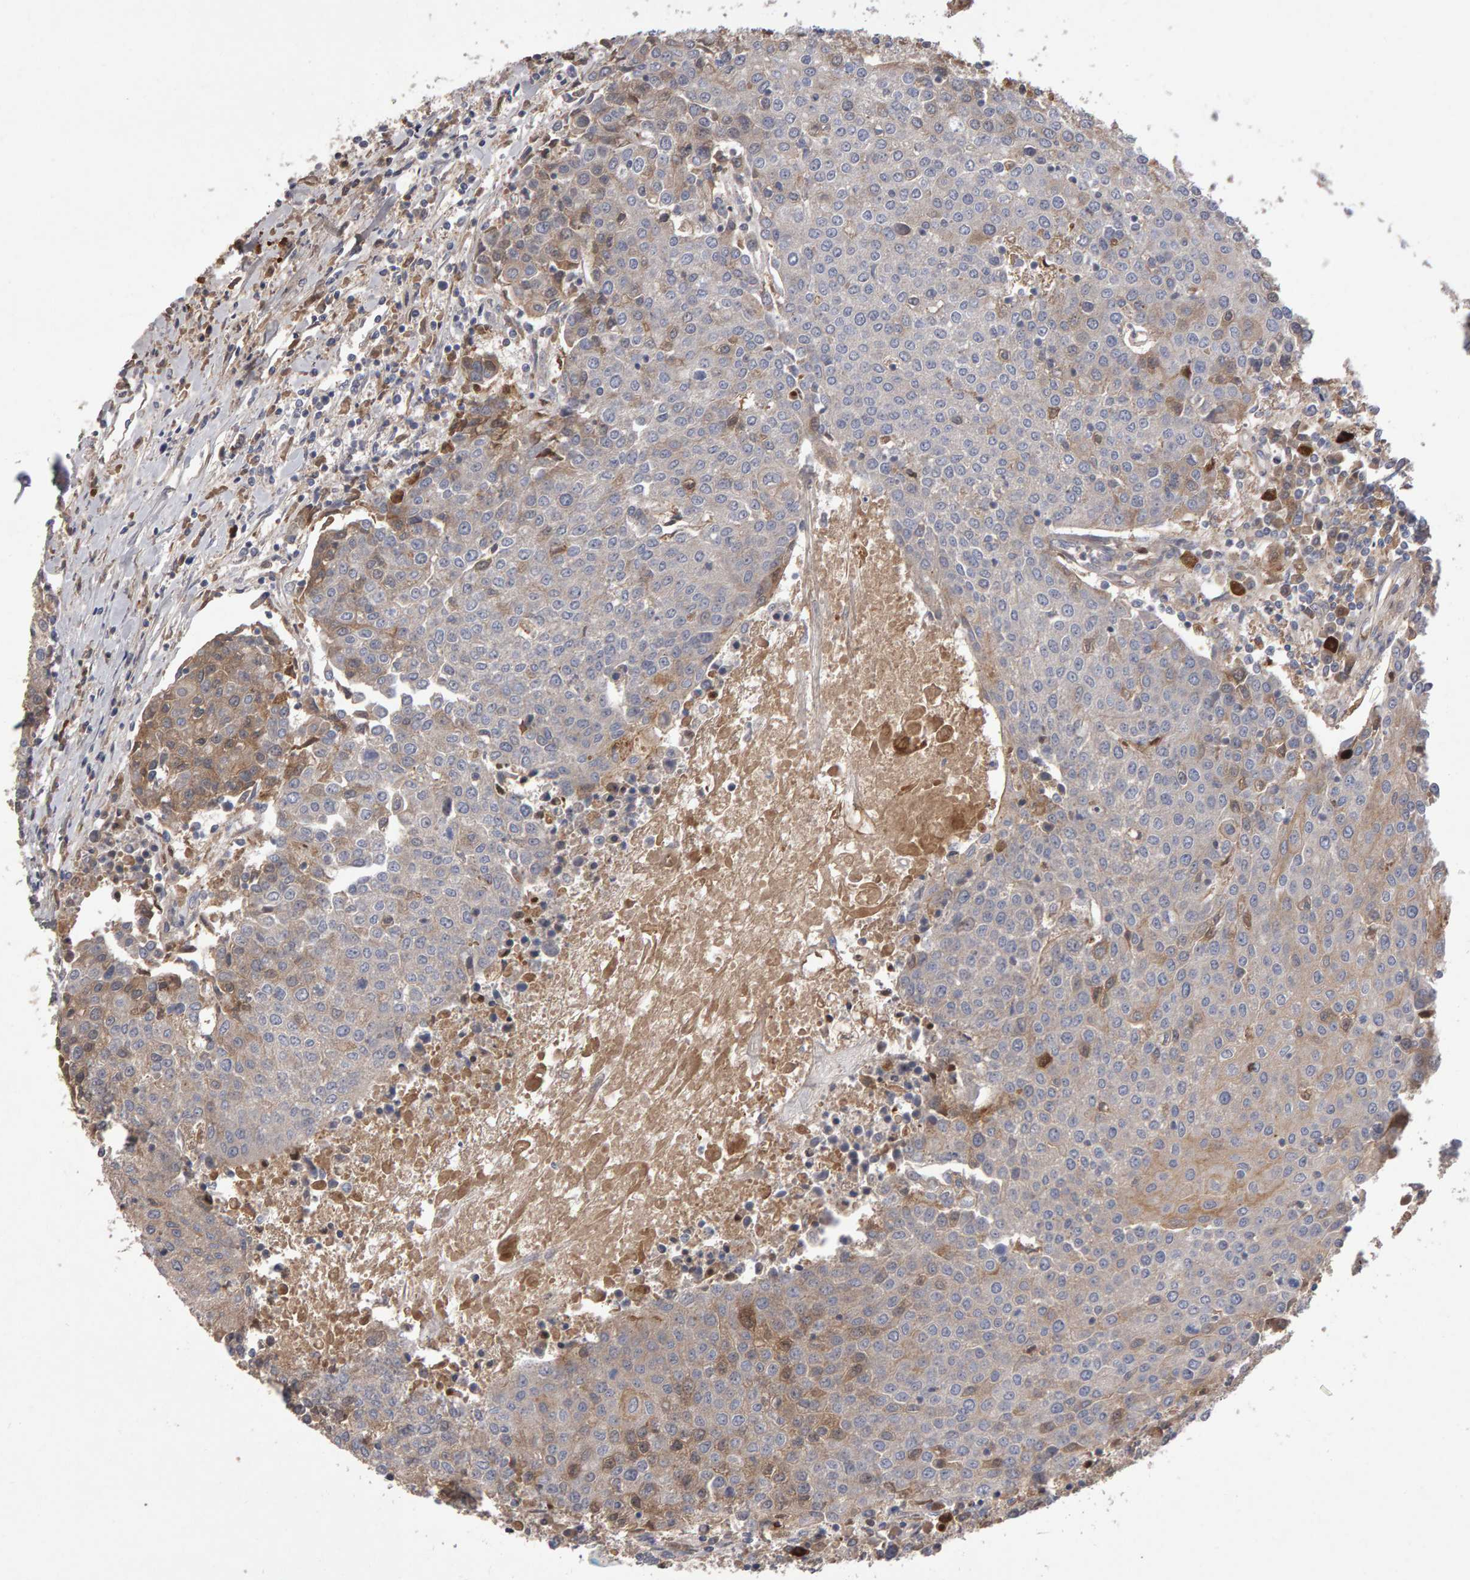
{"staining": {"intensity": "moderate", "quantity": "<25%", "location": "cytoplasmic/membranous"}, "tissue": "urothelial cancer", "cell_type": "Tumor cells", "image_type": "cancer", "snomed": [{"axis": "morphology", "description": "Urothelial carcinoma, High grade"}, {"axis": "topography", "description": "Urinary bladder"}], "caption": "High-magnification brightfield microscopy of urothelial cancer stained with DAB (brown) and counterstained with hematoxylin (blue). tumor cells exhibit moderate cytoplasmic/membranous expression is present in approximately<25% of cells. (brown staining indicates protein expression, while blue staining denotes nuclei).", "gene": "PGS1", "patient": {"sex": "female", "age": 85}}